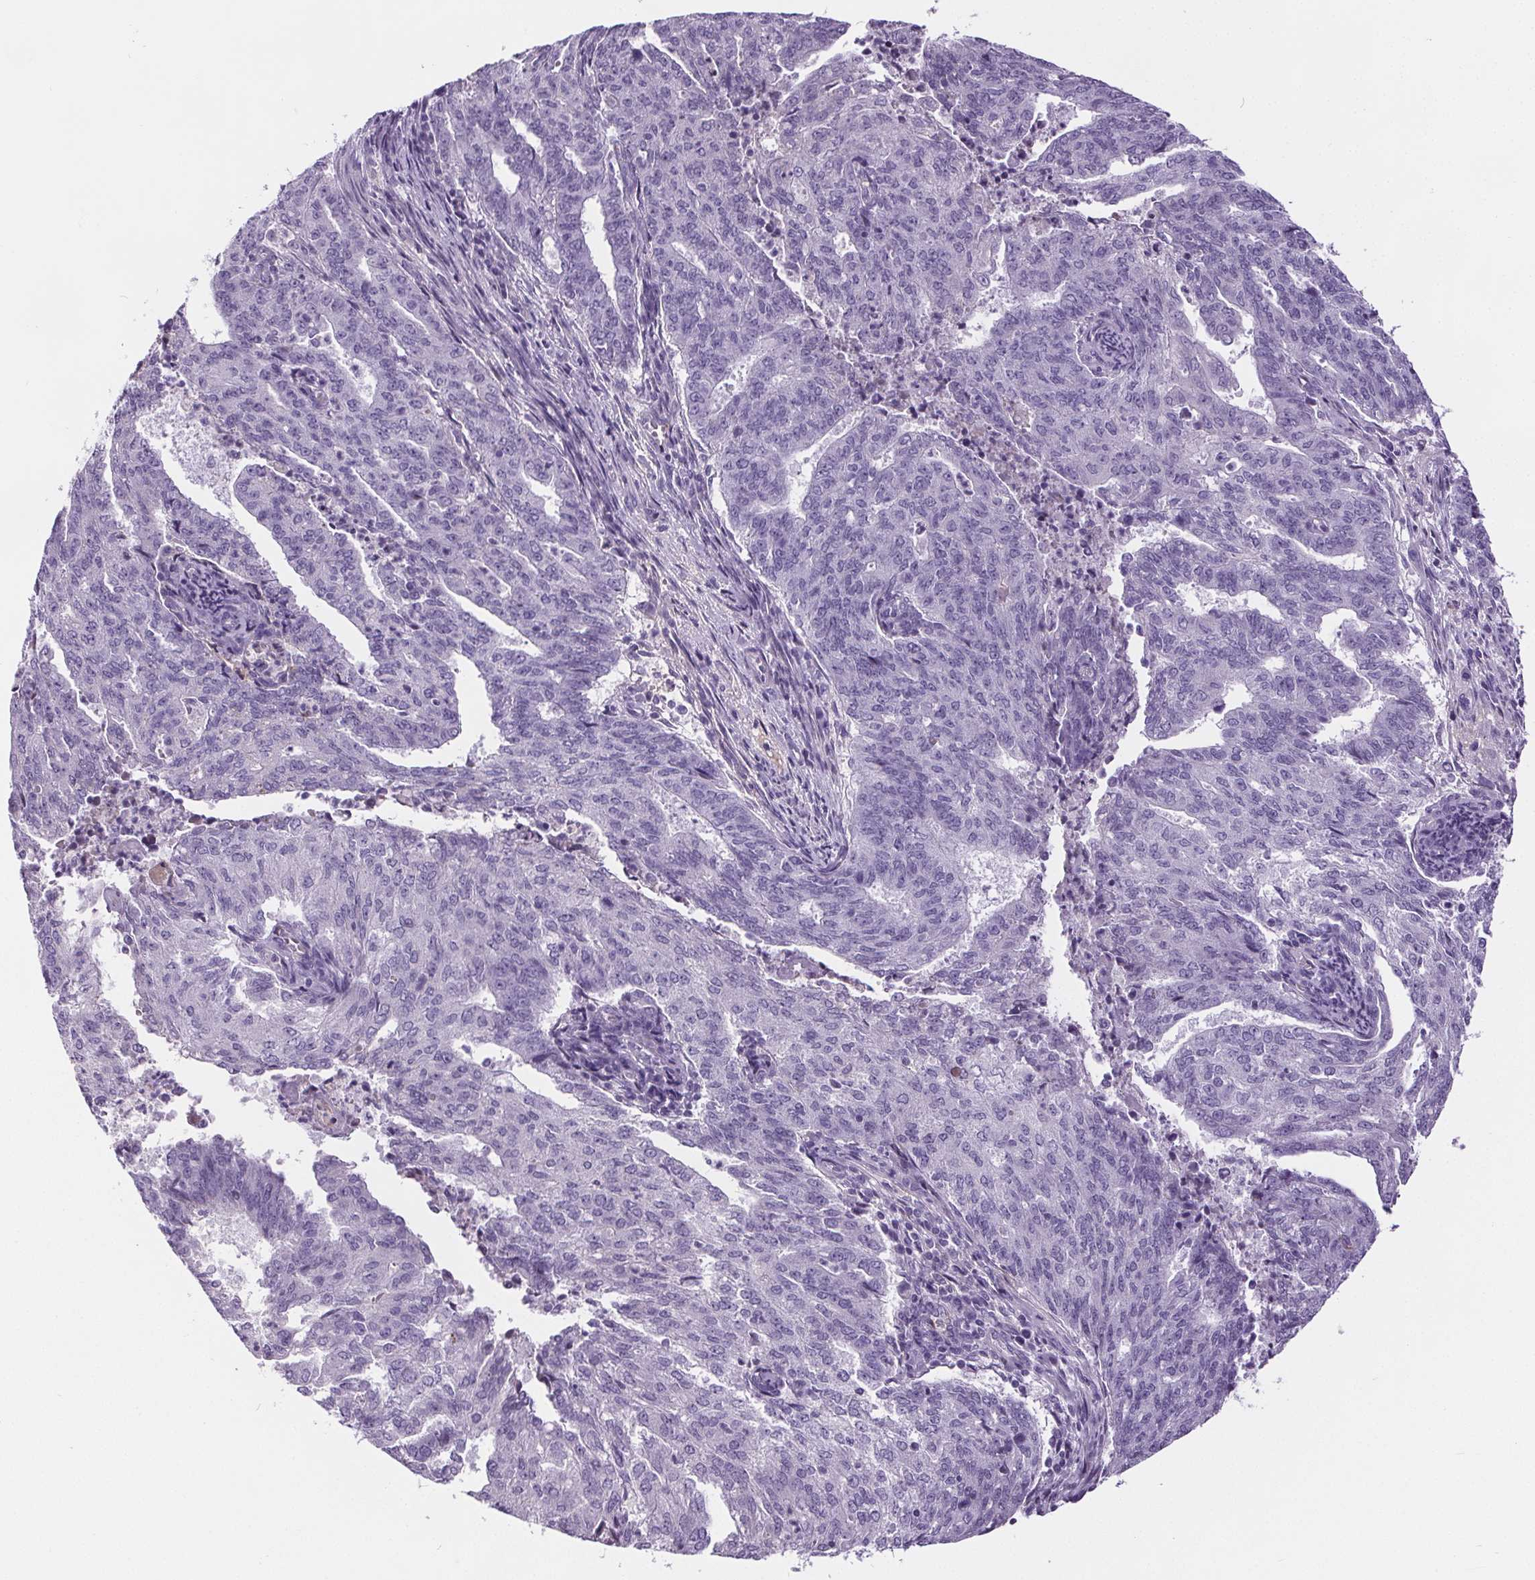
{"staining": {"intensity": "negative", "quantity": "none", "location": "none"}, "tissue": "endometrial cancer", "cell_type": "Tumor cells", "image_type": "cancer", "snomed": [{"axis": "morphology", "description": "Adenocarcinoma, NOS"}, {"axis": "topography", "description": "Endometrium"}], "caption": "High power microscopy histopathology image of an immunohistochemistry micrograph of adenocarcinoma (endometrial), revealing no significant staining in tumor cells.", "gene": "CD5L", "patient": {"sex": "female", "age": 82}}